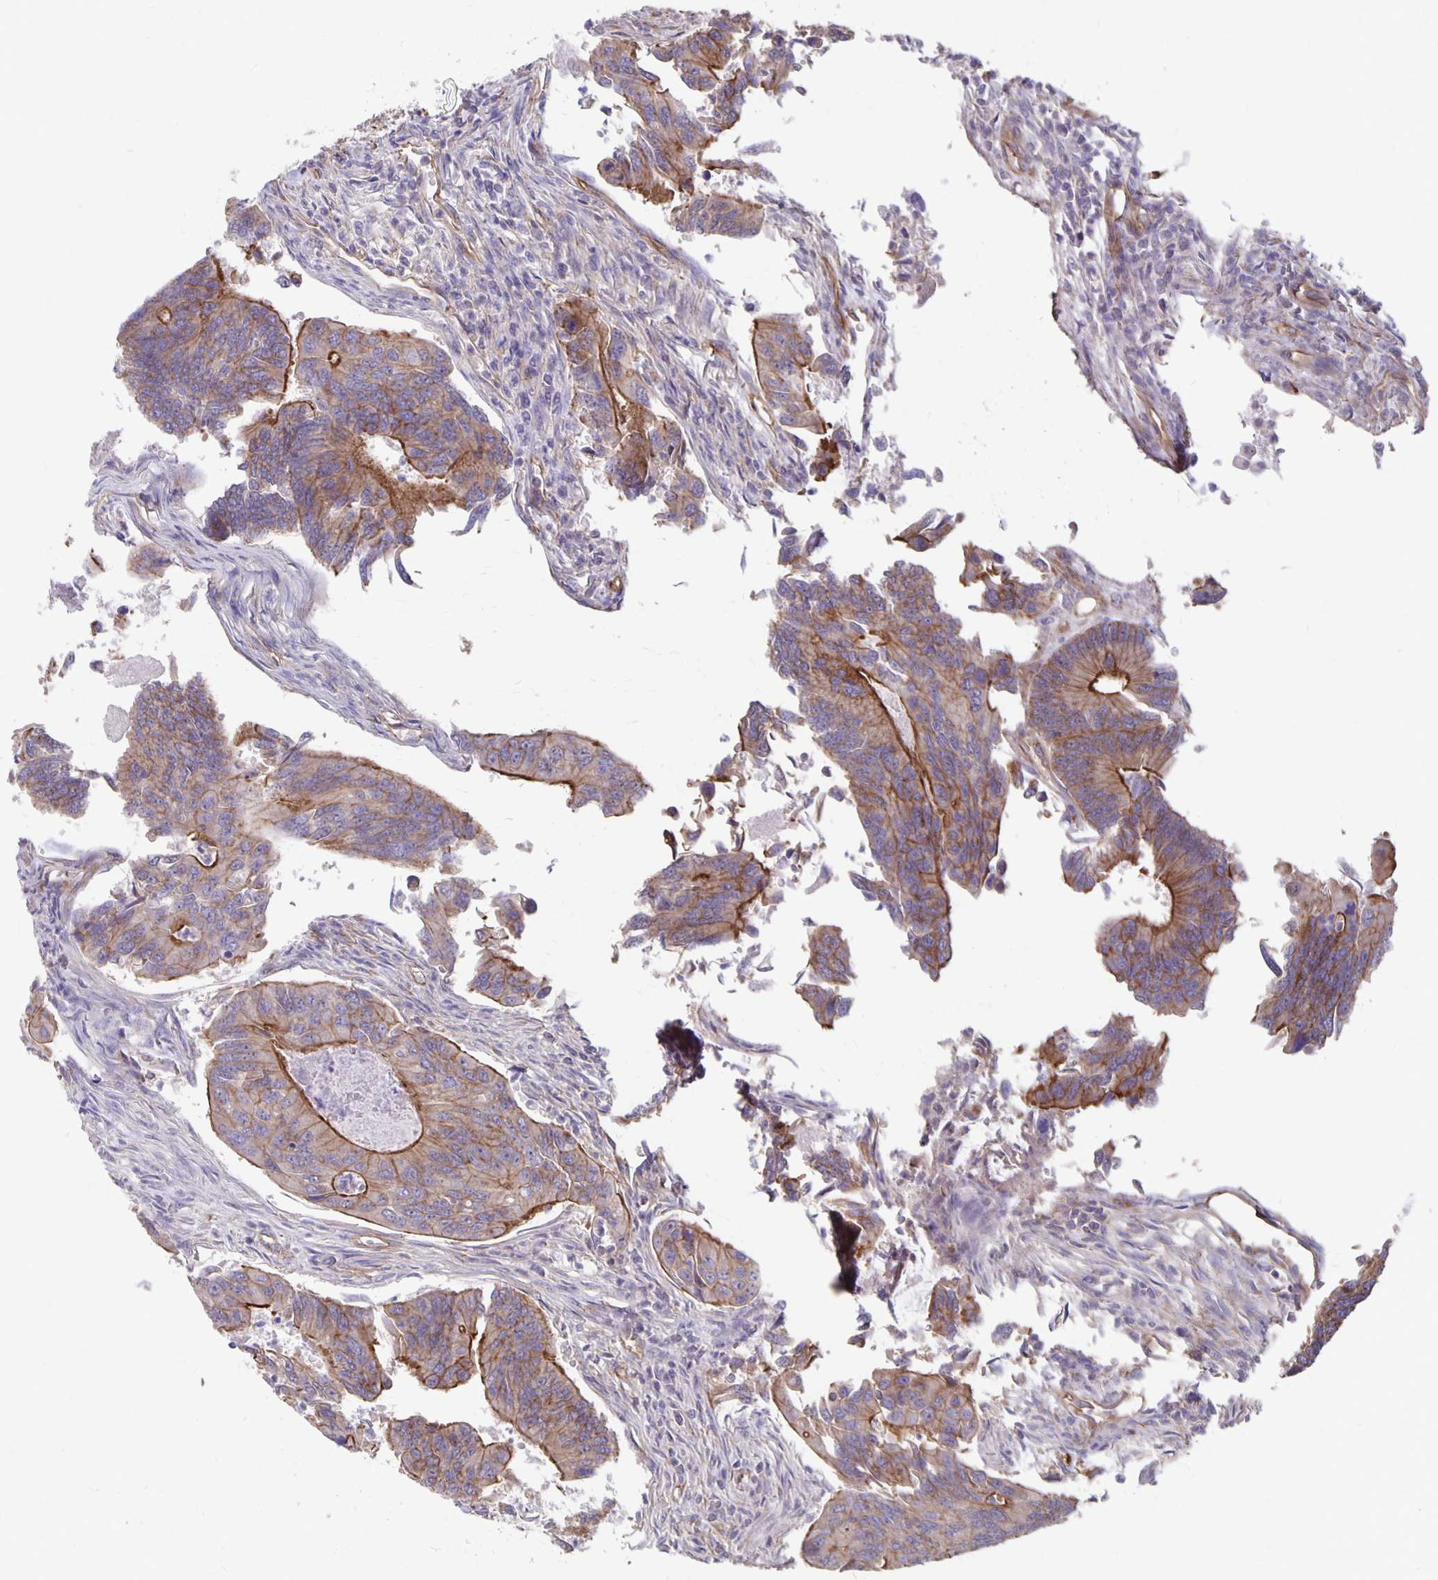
{"staining": {"intensity": "moderate", "quantity": "25%-75%", "location": "cytoplasmic/membranous"}, "tissue": "colorectal cancer", "cell_type": "Tumor cells", "image_type": "cancer", "snomed": [{"axis": "morphology", "description": "Adenocarcinoma, NOS"}, {"axis": "topography", "description": "Colon"}], "caption": "An immunohistochemistry micrograph of neoplastic tissue is shown. Protein staining in brown highlights moderate cytoplasmic/membranous positivity in adenocarcinoma (colorectal) within tumor cells. (DAB (3,3'-diaminobenzidine) IHC with brightfield microscopy, high magnification).", "gene": "PPP1R3E", "patient": {"sex": "female", "age": 67}}